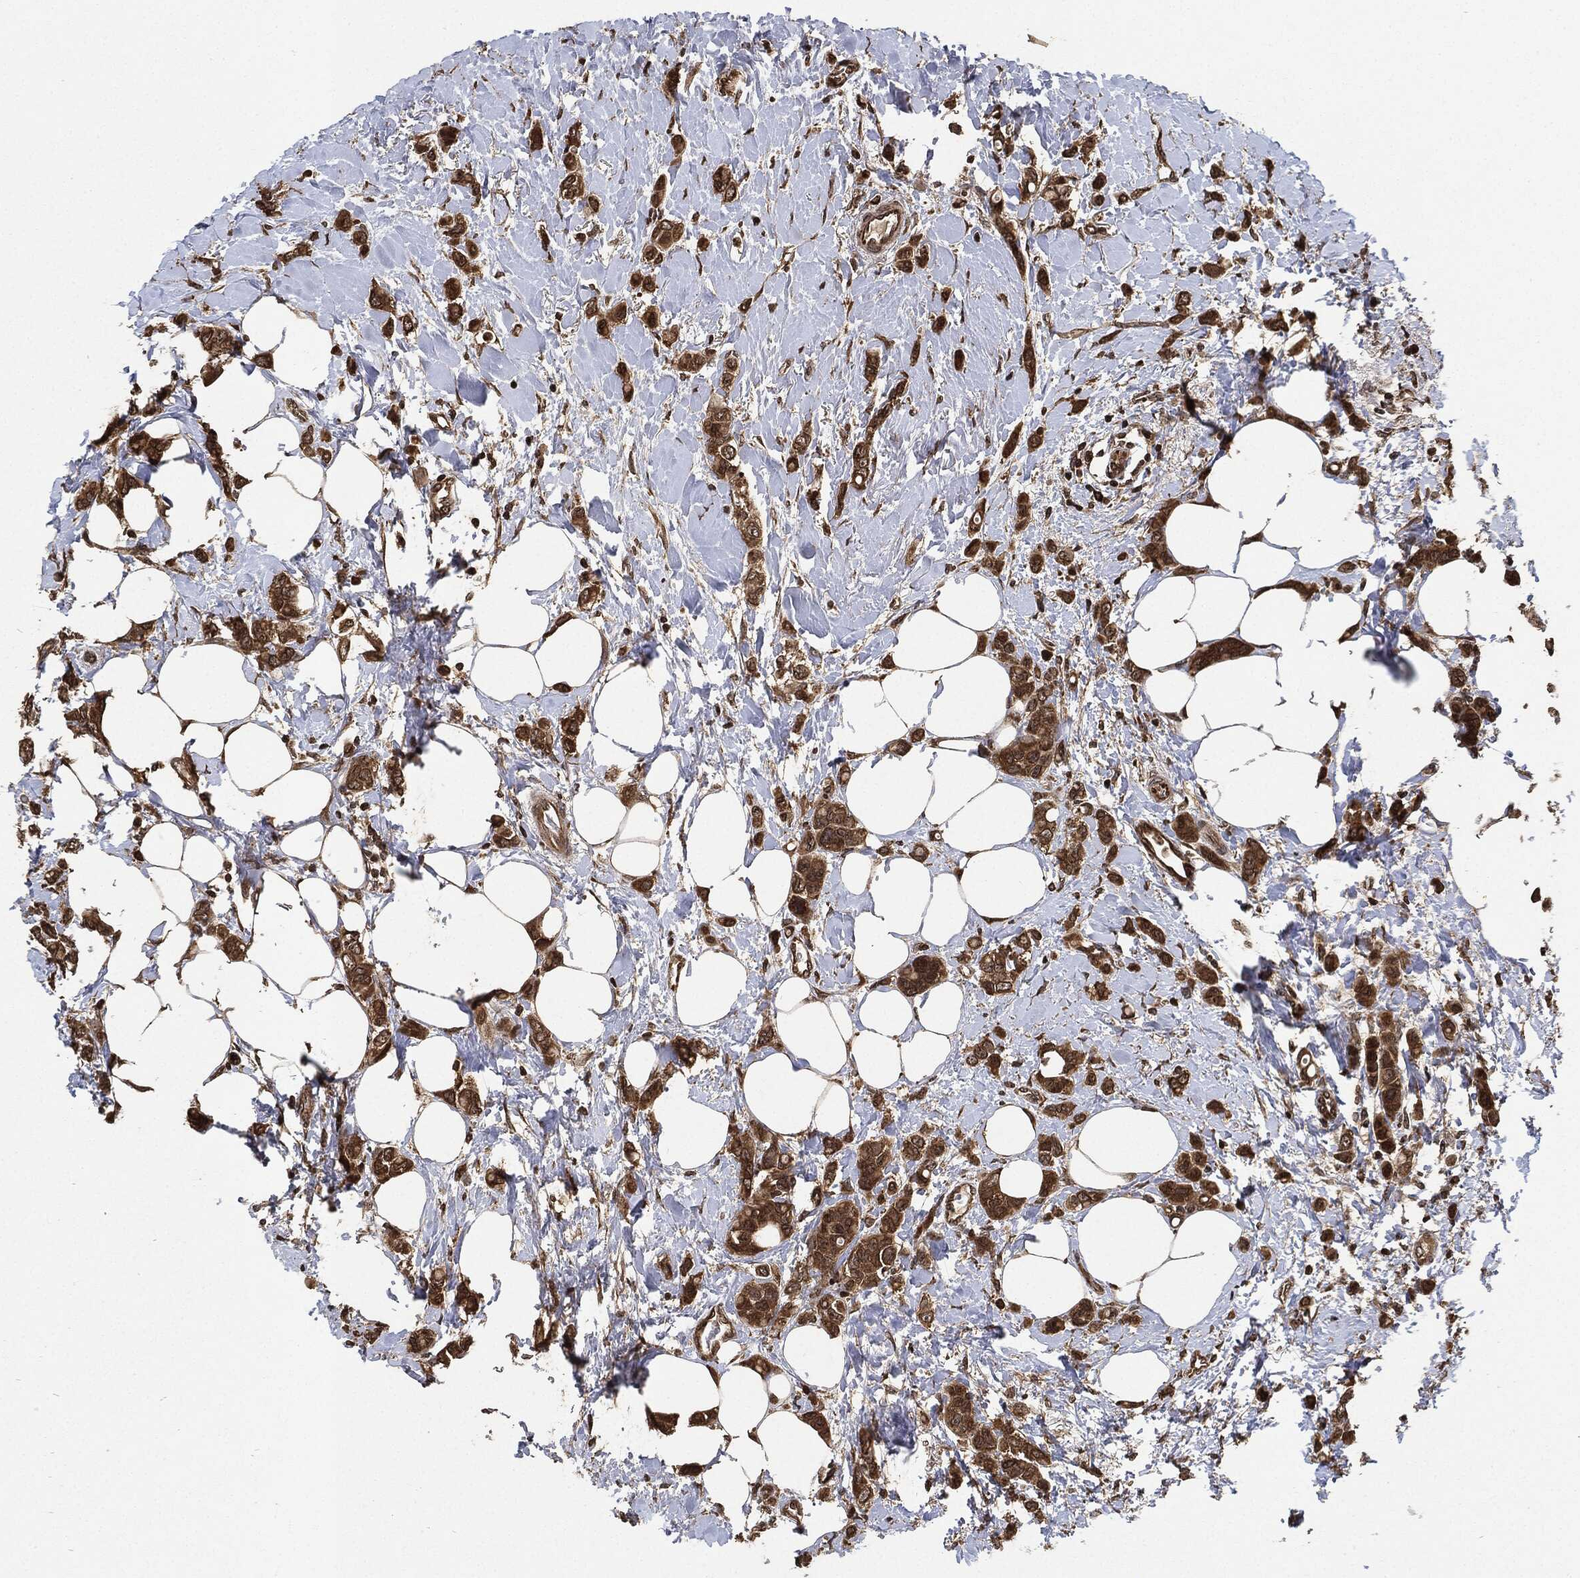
{"staining": {"intensity": "moderate", "quantity": ">75%", "location": "cytoplasmic/membranous"}, "tissue": "breast cancer", "cell_type": "Tumor cells", "image_type": "cancer", "snomed": [{"axis": "morphology", "description": "Lobular carcinoma"}, {"axis": "topography", "description": "Breast"}], "caption": "Moderate cytoplasmic/membranous staining for a protein is seen in about >75% of tumor cells of breast cancer (lobular carcinoma) using IHC.", "gene": "PDK1", "patient": {"sex": "female", "age": 66}}